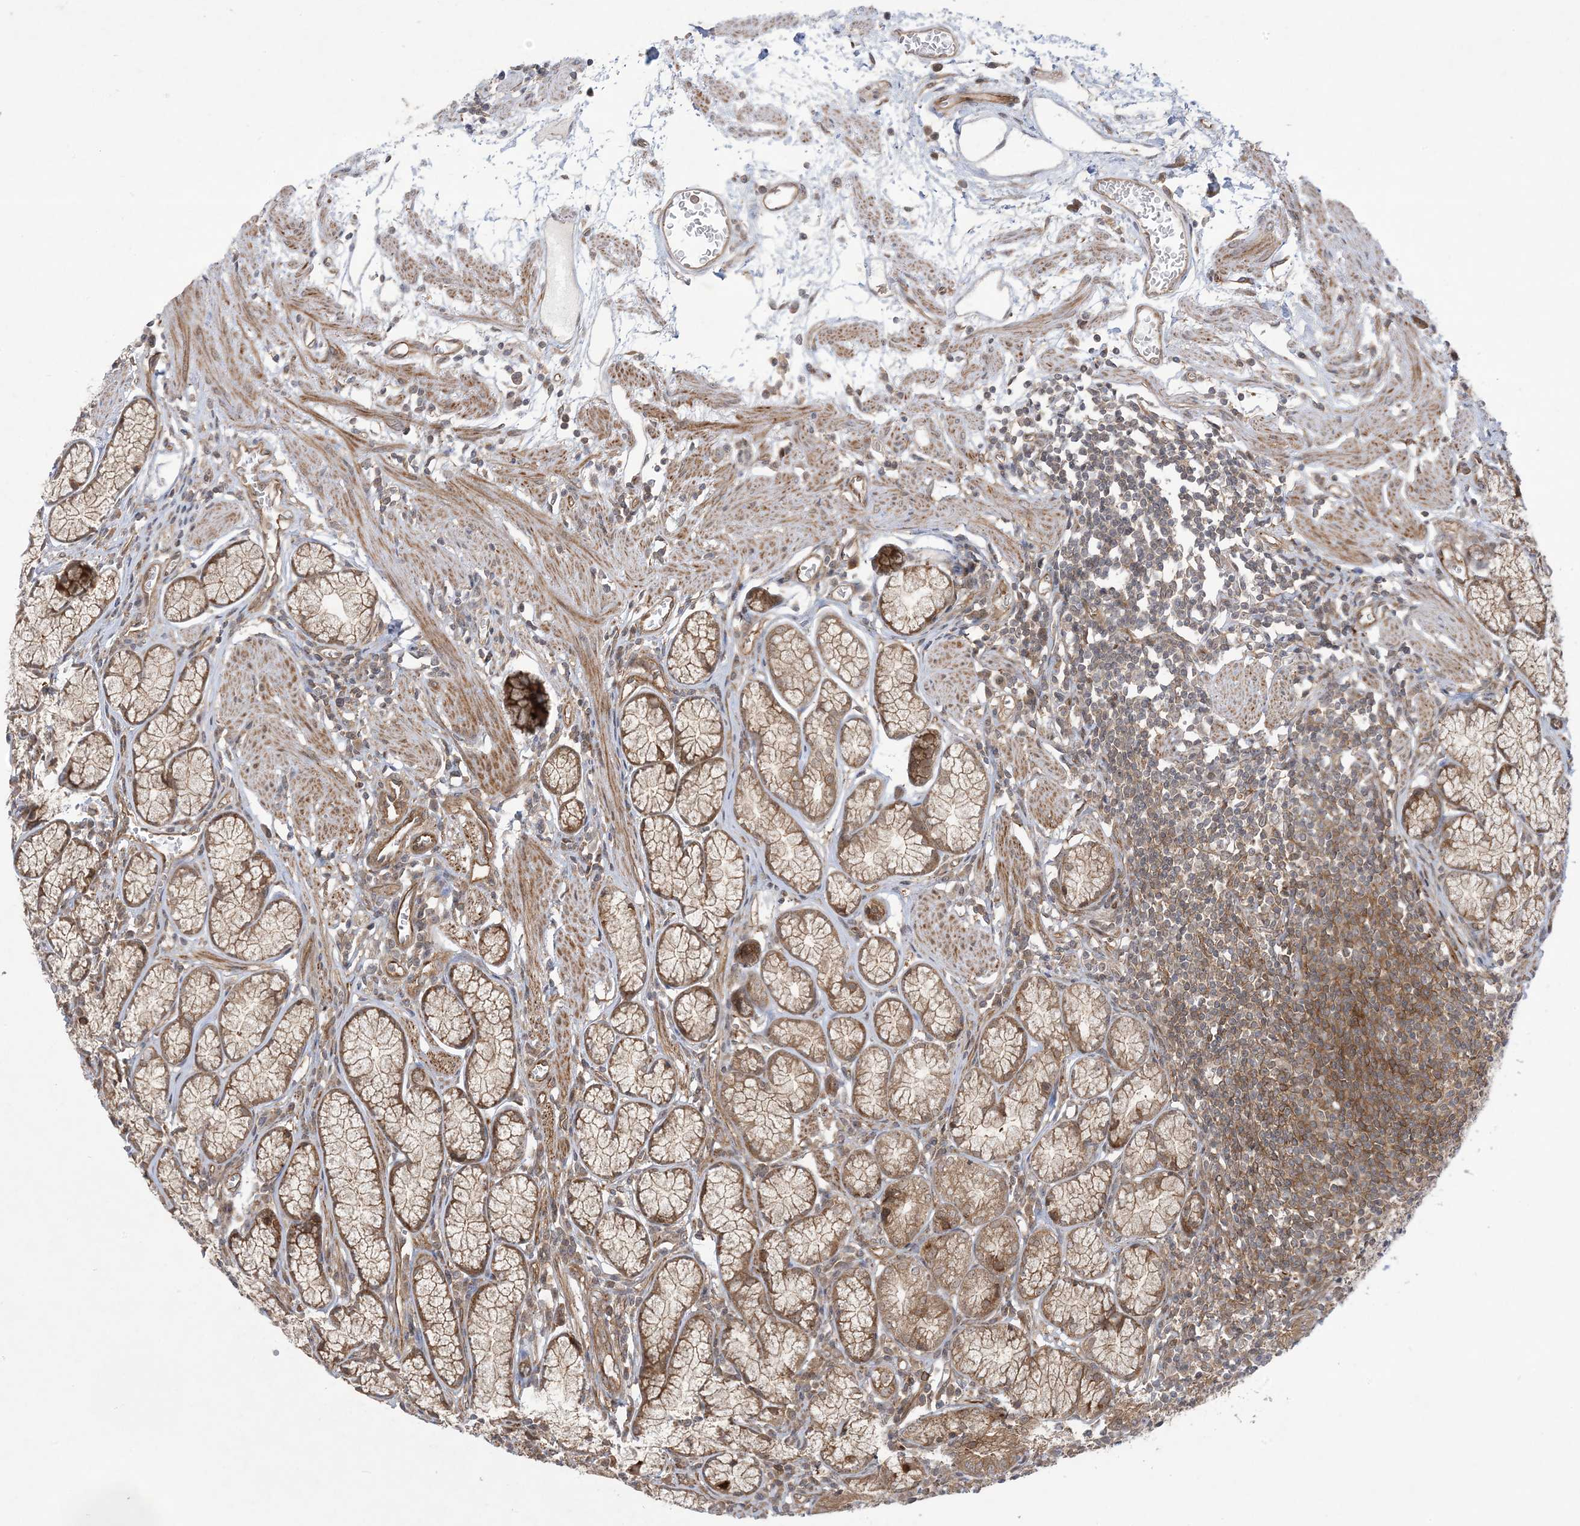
{"staining": {"intensity": "moderate", "quantity": ">75%", "location": "cytoplasmic/membranous,nuclear"}, "tissue": "stomach", "cell_type": "Glandular cells", "image_type": "normal", "snomed": [{"axis": "morphology", "description": "Normal tissue, NOS"}, {"axis": "topography", "description": "Stomach"}], "caption": "IHC micrograph of benign stomach: stomach stained using immunohistochemistry (IHC) shows medium levels of moderate protein expression localized specifically in the cytoplasmic/membranous,nuclear of glandular cells, appearing as a cytoplasmic/membranous,nuclear brown color.", "gene": "SOGA3", "patient": {"sex": "male", "age": 55}}